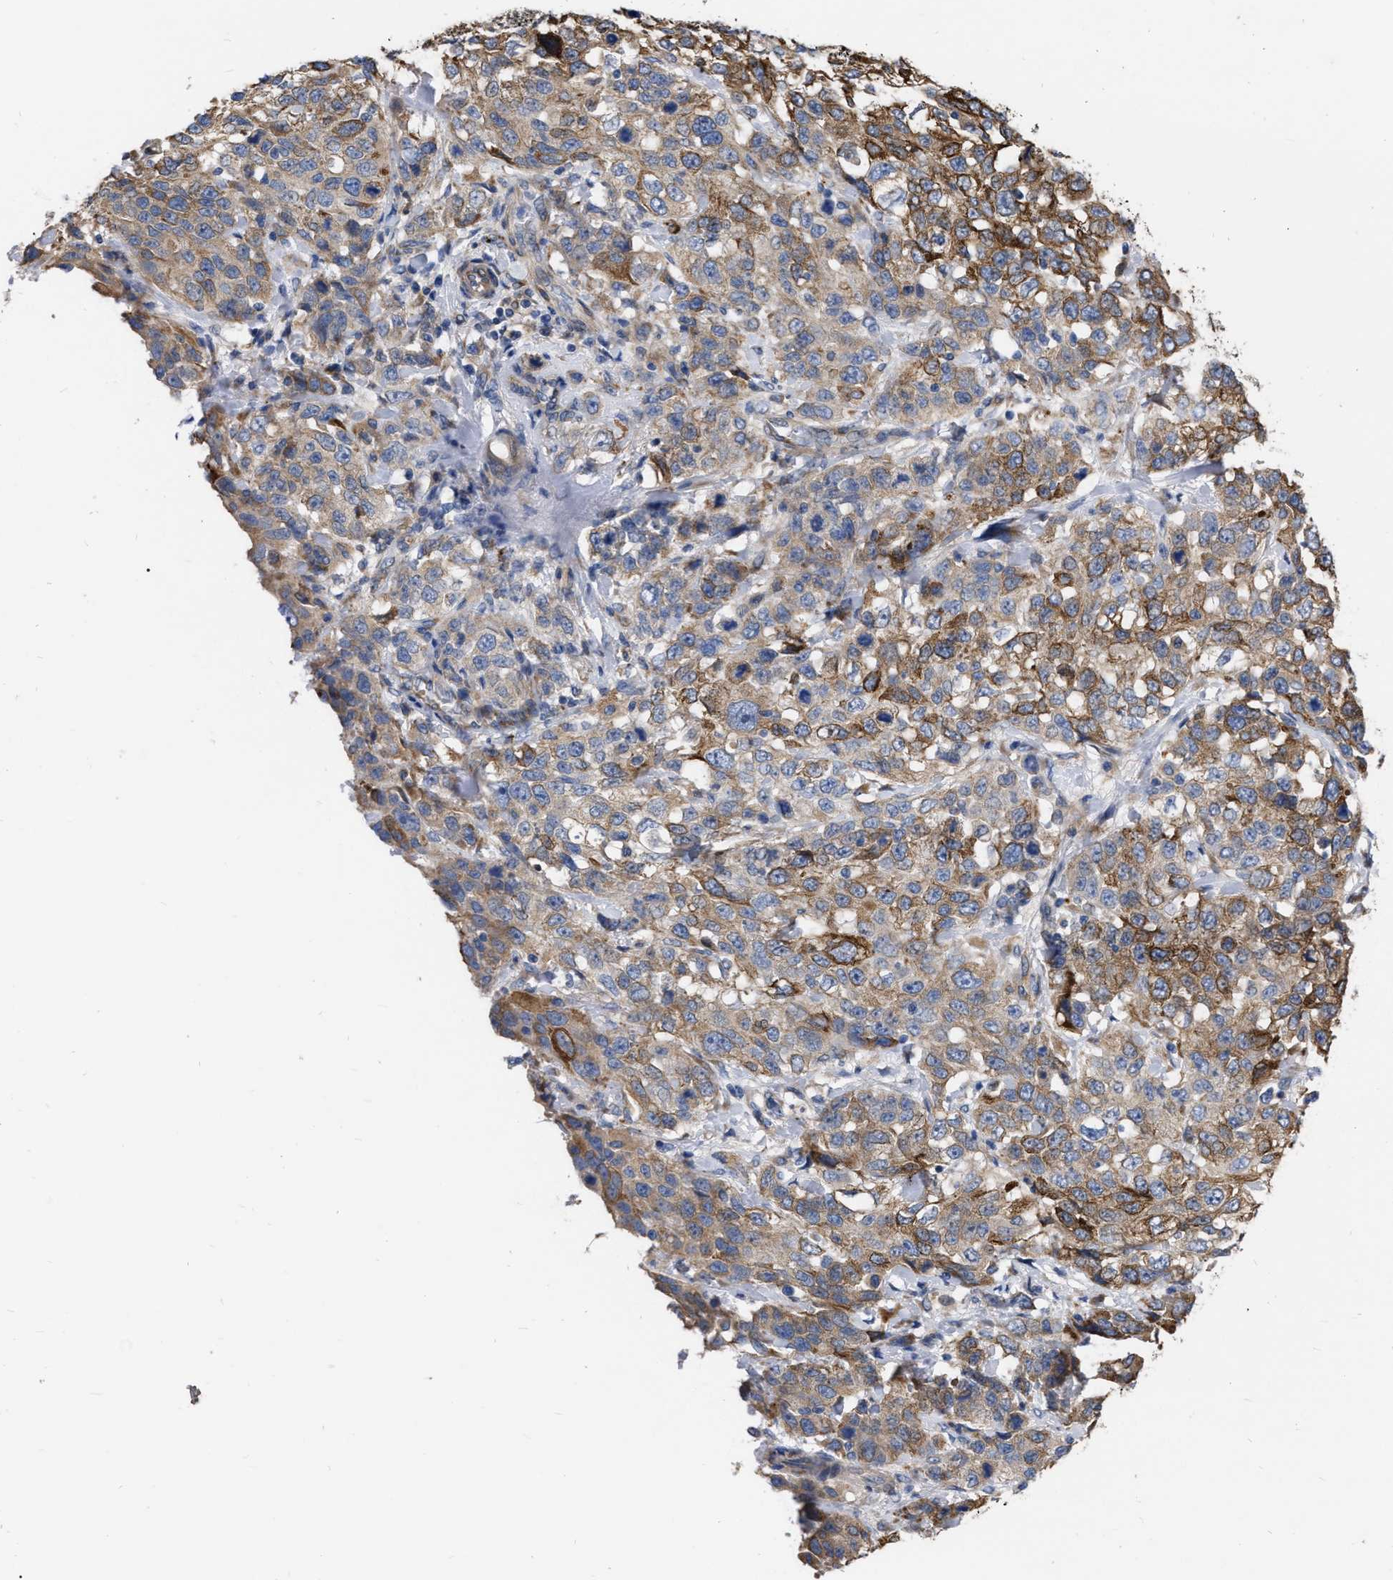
{"staining": {"intensity": "moderate", "quantity": ">75%", "location": "cytoplasmic/membranous"}, "tissue": "stomach cancer", "cell_type": "Tumor cells", "image_type": "cancer", "snomed": [{"axis": "morphology", "description": "Normal tissue, NOS"}, {"axis": "morphology", "description": "Adenocarcinoma, NOS"}, {"axis": "topography", "description": "Stomach"}], "caption": "Immunohistochemistry image of human stomach cancer (adenocarcinoma) stained for a protein (brown), which demonstrates medium levels of moderate cytoplasmic/membranous staining in about >75% of tumor cells.", "gene": "MLST8", "patient": {"sex": "male", "age": 48}}